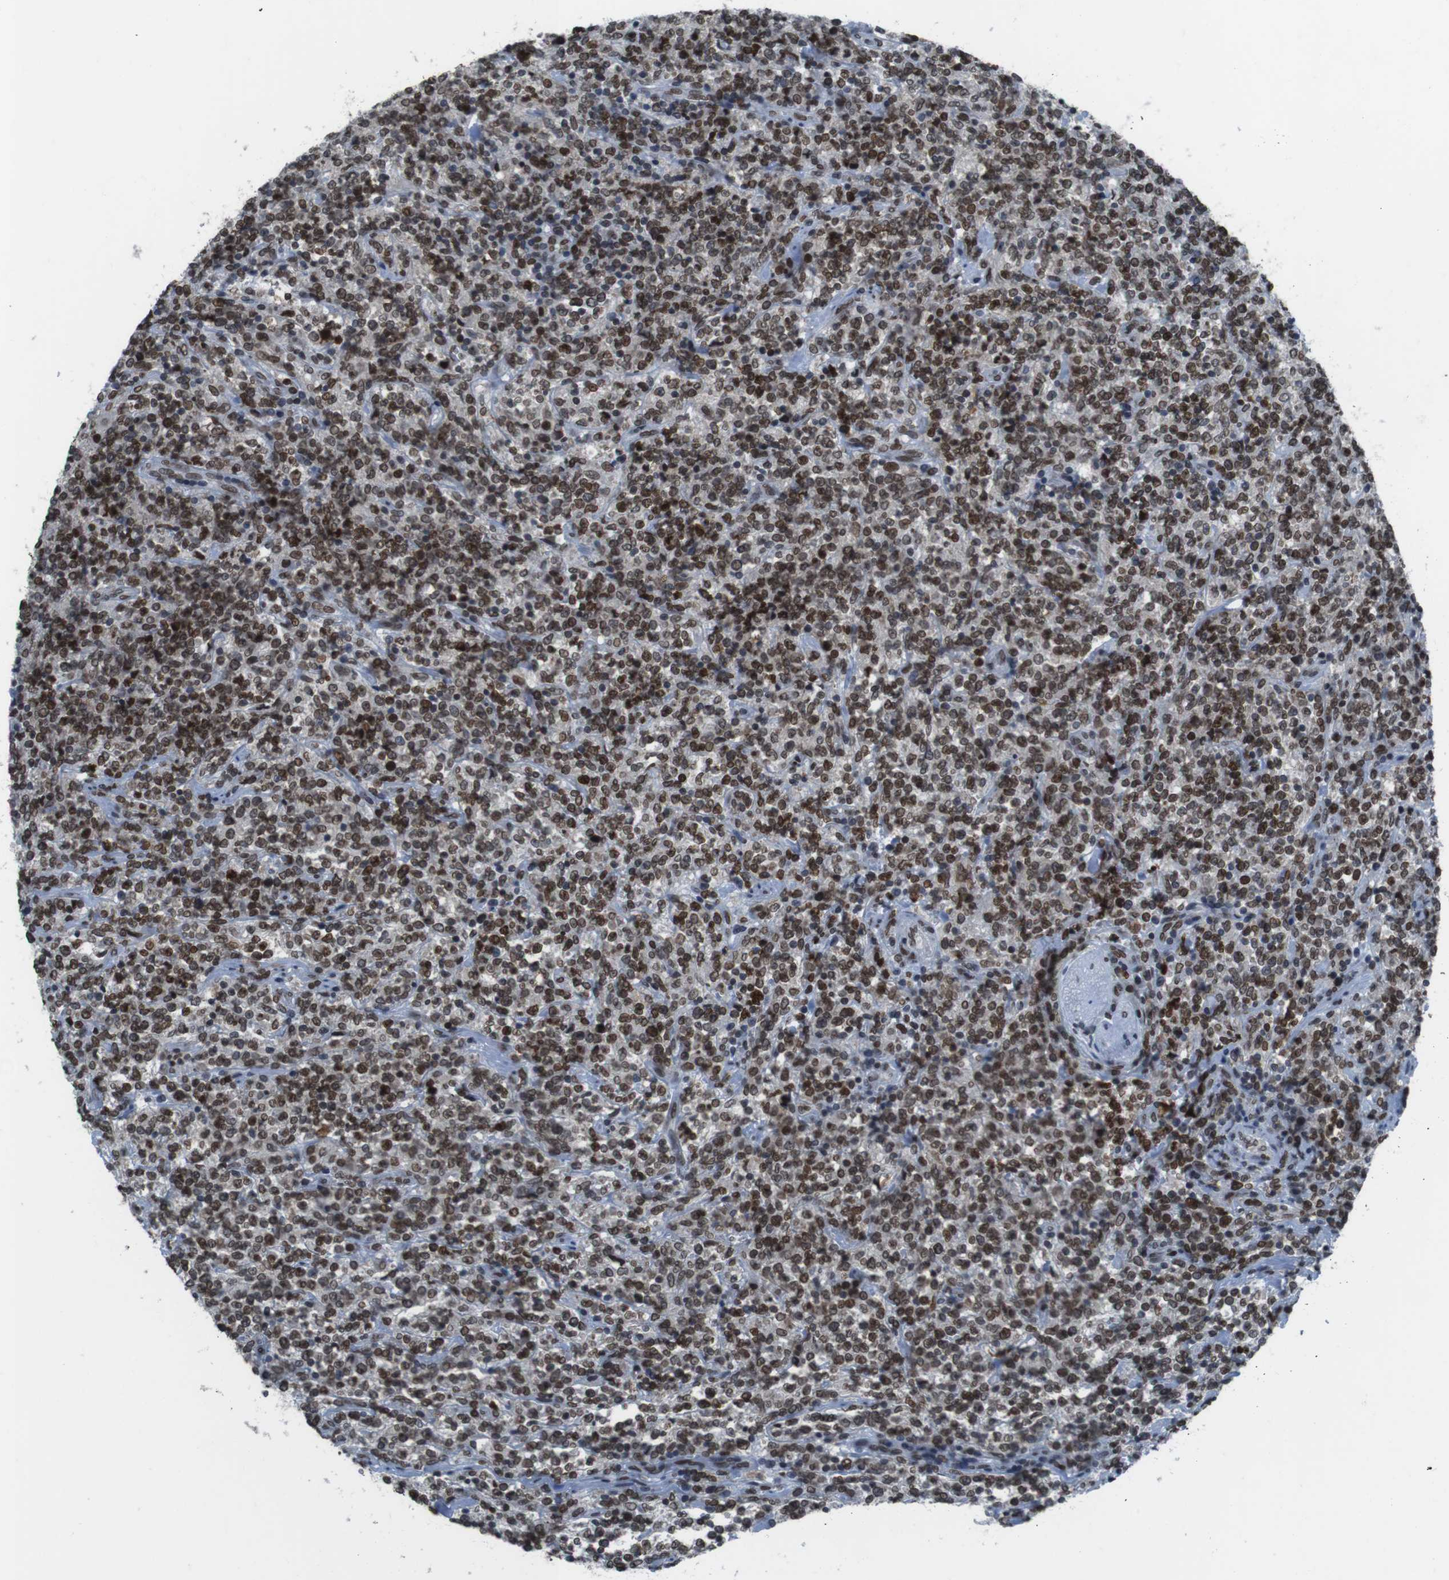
{"staining": {"intensity": "strong", "quantity": ">75%", "location": "nuclear"}, "tissue": "lymphoma", "cell_type": "Tumor cells", "image_type": "cancer", "snomed": [{"axis": "morphology", "description": "Malignant lymphoma, non-Hodgkin's type, High grade"}, {"axis": "topography", "description": "Soft tissue"}], "caption": "Approximately >75% of tumor cells in malignant lymphoma, non-Hodgkin's type (high-grade) reveal strong nuclear protein positivity as visualized by brown immunohistochemical staining.", "gene": "MAD1L1", "patient": {"sex": "male", "age": 18}}